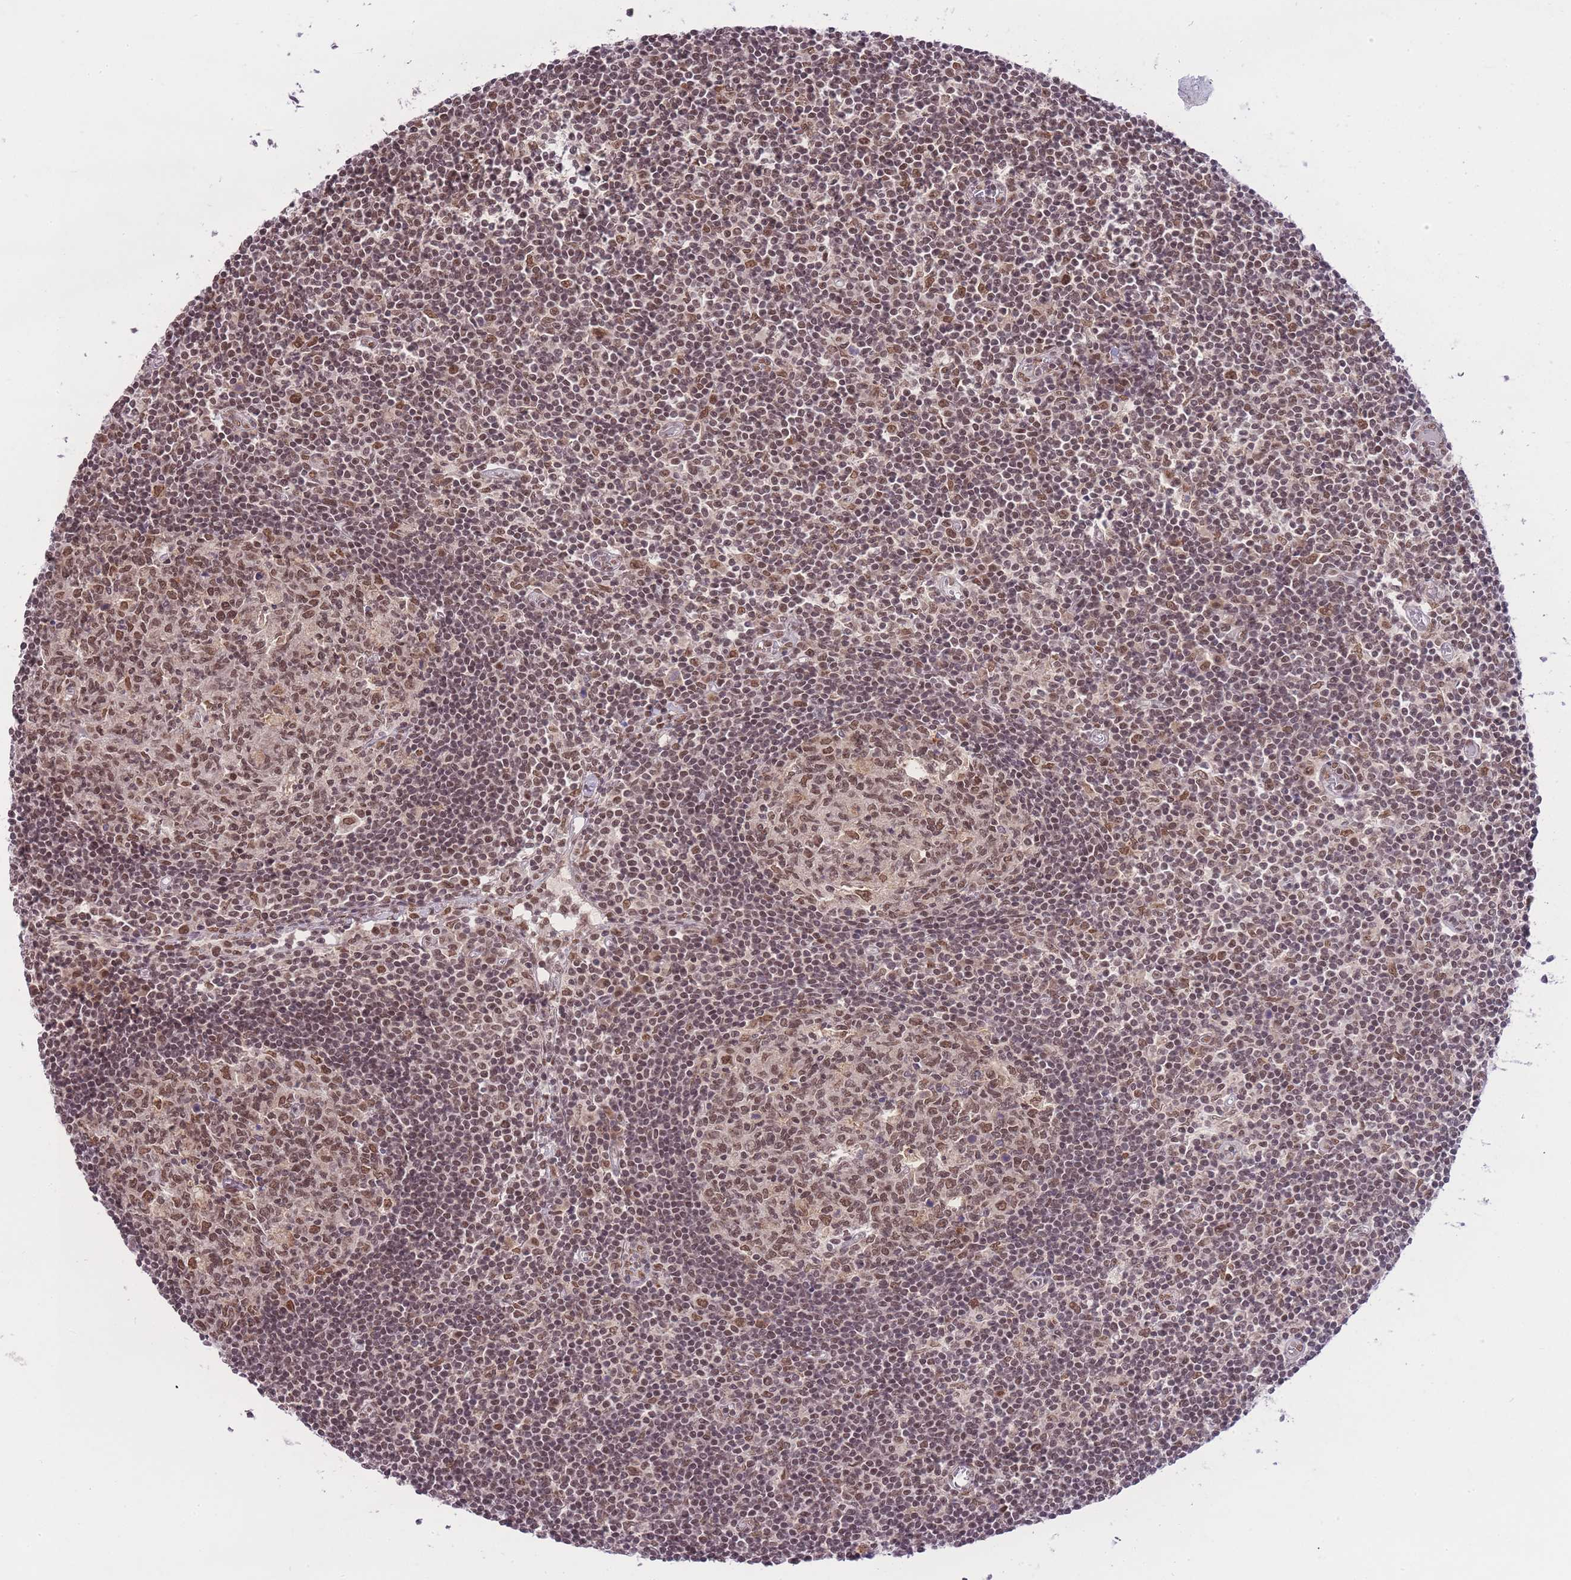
{"staining": {"intensity": "moderate", "quantity": ">75%", "location": "nuclear"}, "tissue": "lymph node", "cell_type": "Germinal center cells", "image_type": "normal", "snomed": [{"axis": "morphology", "description": "Normal tissue, NOS"}, {"axis": "topography", "description": "Lymph node"}], "caption": "IHC of unremarkable lymph node shows medium levels of moderate nuclear expression in about >75% of germinal center cells.", "gene": "TMED3", "patient": {"sex": "female", "age": 55}}